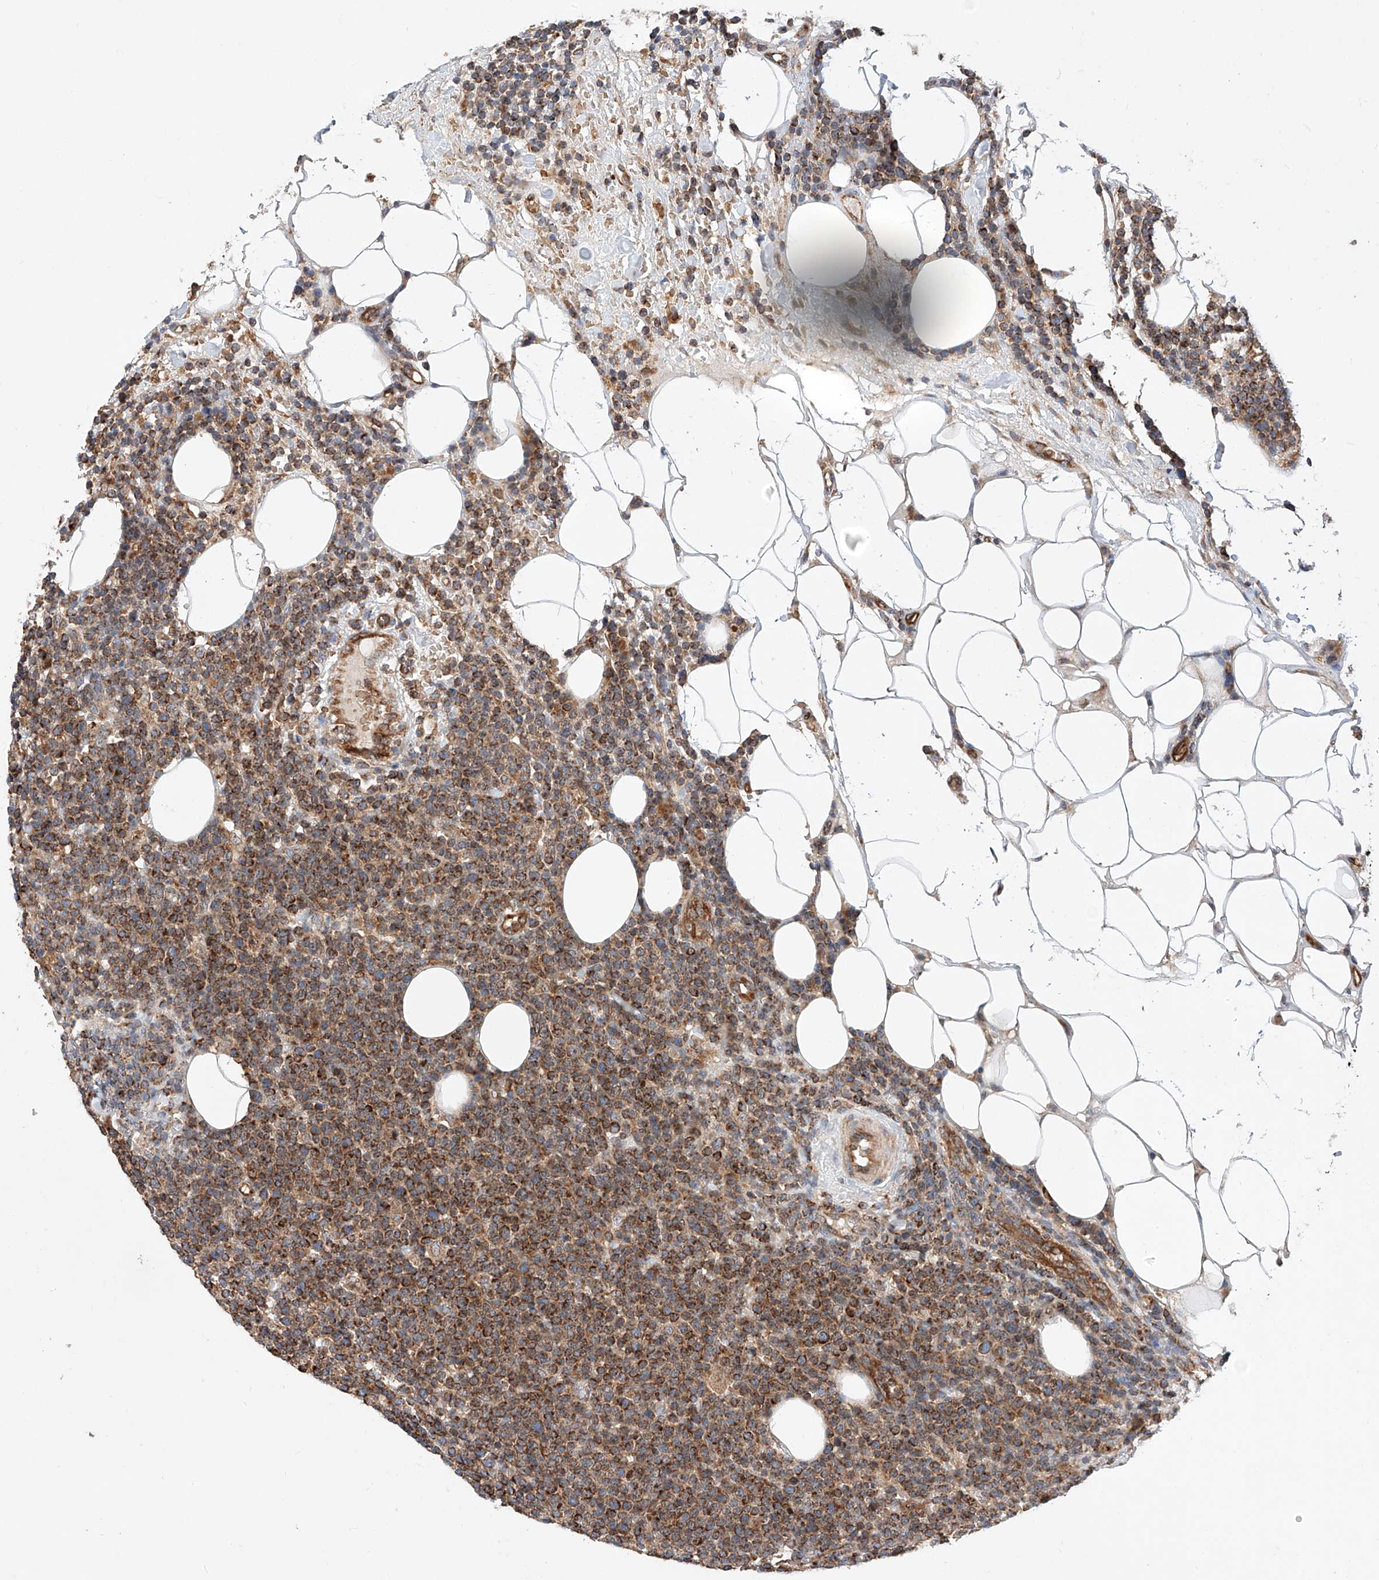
{"staining": {"intensity": "moderate", "quantity": ">75%", "location": "cytoplasmic/membranous"}, "tissue": "lymphoma", "cell_type": "Tumor cells", "image_type": "cancer", "snomed": [{"axis": "morphology", "description": "Malignant lymphoma, non-Hodgkin's type, High grade"}, {"axis": "topography", "description": "Lymph node"}], "caption": "Malignant lymphoma, non-Hodgkin's type (high-grade) stained with a protein marker reveals moderate staining in tumor cells.", "gene": "NR1D1", "patient": {"sex": "male", "age": 61}}